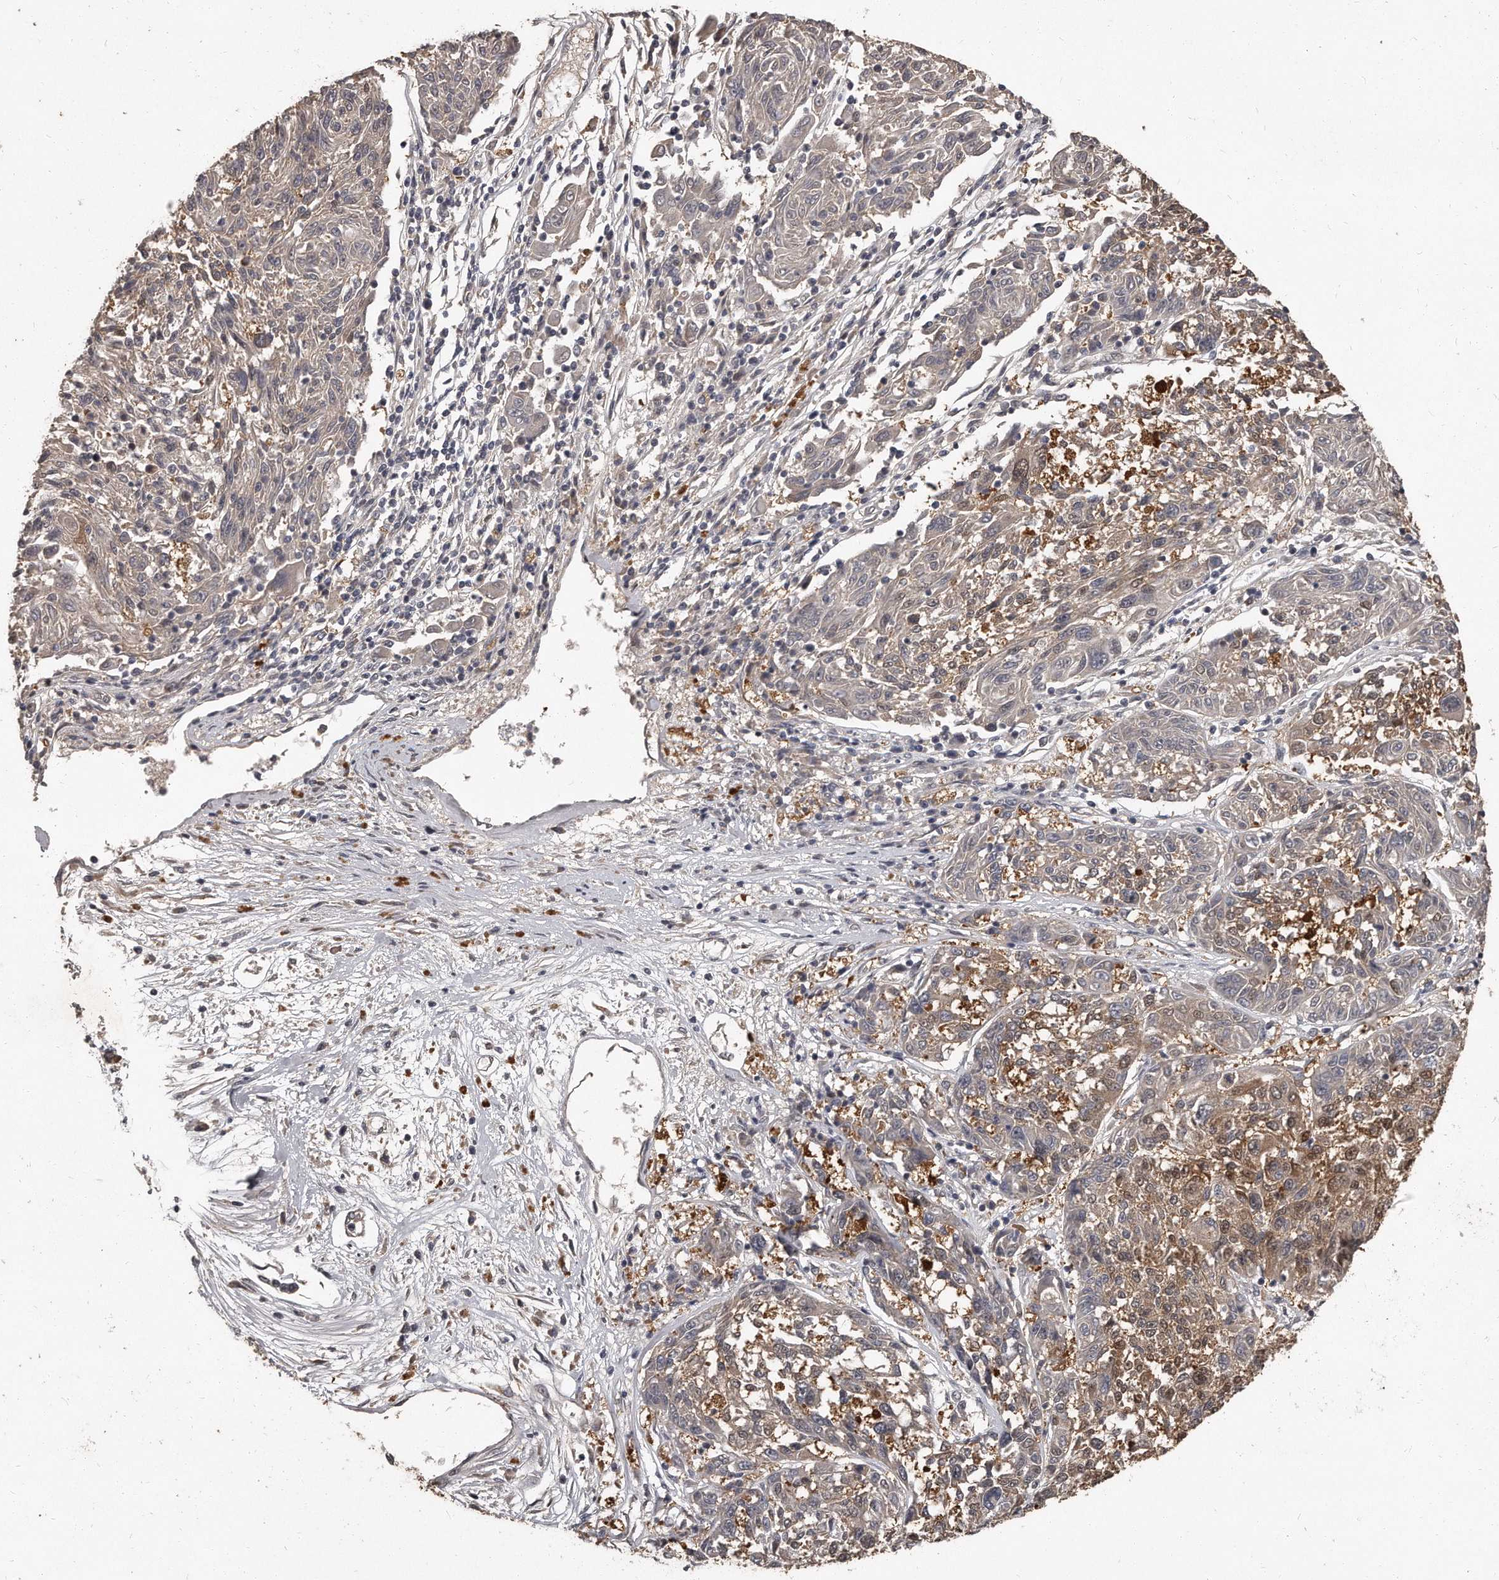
{"staining": {"intensity": "weak", "quantity": "25%-75%", "location": "cytoplasmic/membranous,nuclear"}, "tissue": "melanoma", "cell_type": "Tumor cells", "image_type": "cancer", "snomed": [{"axis": "morphology", "description": "Malignant melanoma, NOS"}, {"axis": "topography", "description": "Skin"}], "caption": "Immunohistochemistry (IHC) of human malignant melanoma reveals low levels of weak cytoplasmic/membranous and nuclear staining in about 25%-75% of tumor cells.", "gene": "GRB10", "patient": {"sex": "male", "age": 53}}